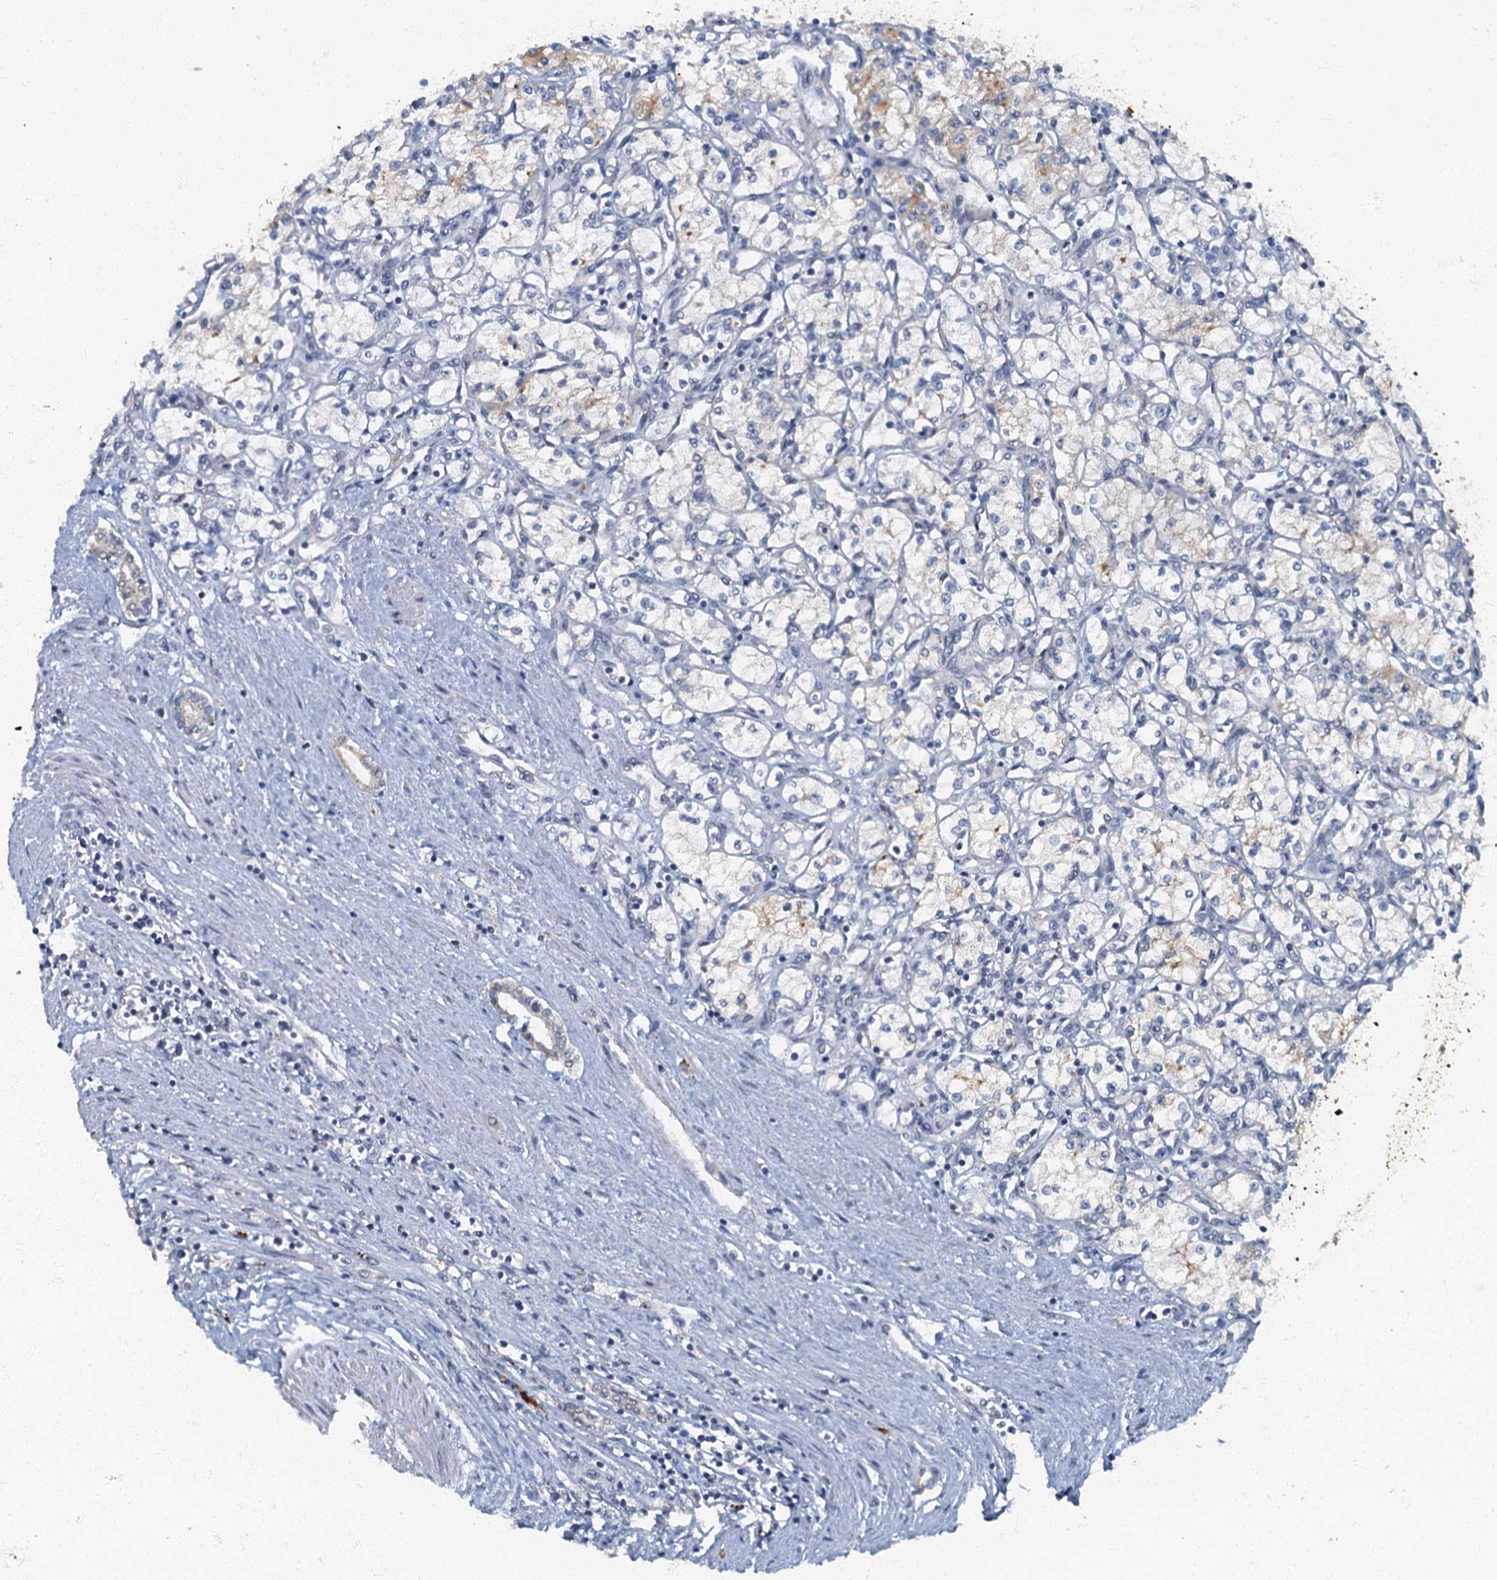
{"staining": {"intensity": "negative", "quantity": "none", "location": "none"}, "tissue": "renal cancer", "cell_type": "Tumor cells", "image_type": "cancer", "snomed": [{"axis": "morphology", "description": "Adenocarcinoma, NOS"}, {"axis": "topography", "description": "Kidney"}], "caption": "An IHC micrograph of renal adenocarcinoma is shown. There is no staining in tumor cells of renal adenocarcinoma.", "gene": "ARL11", "patient": {"sex": "male", "age": 59}}